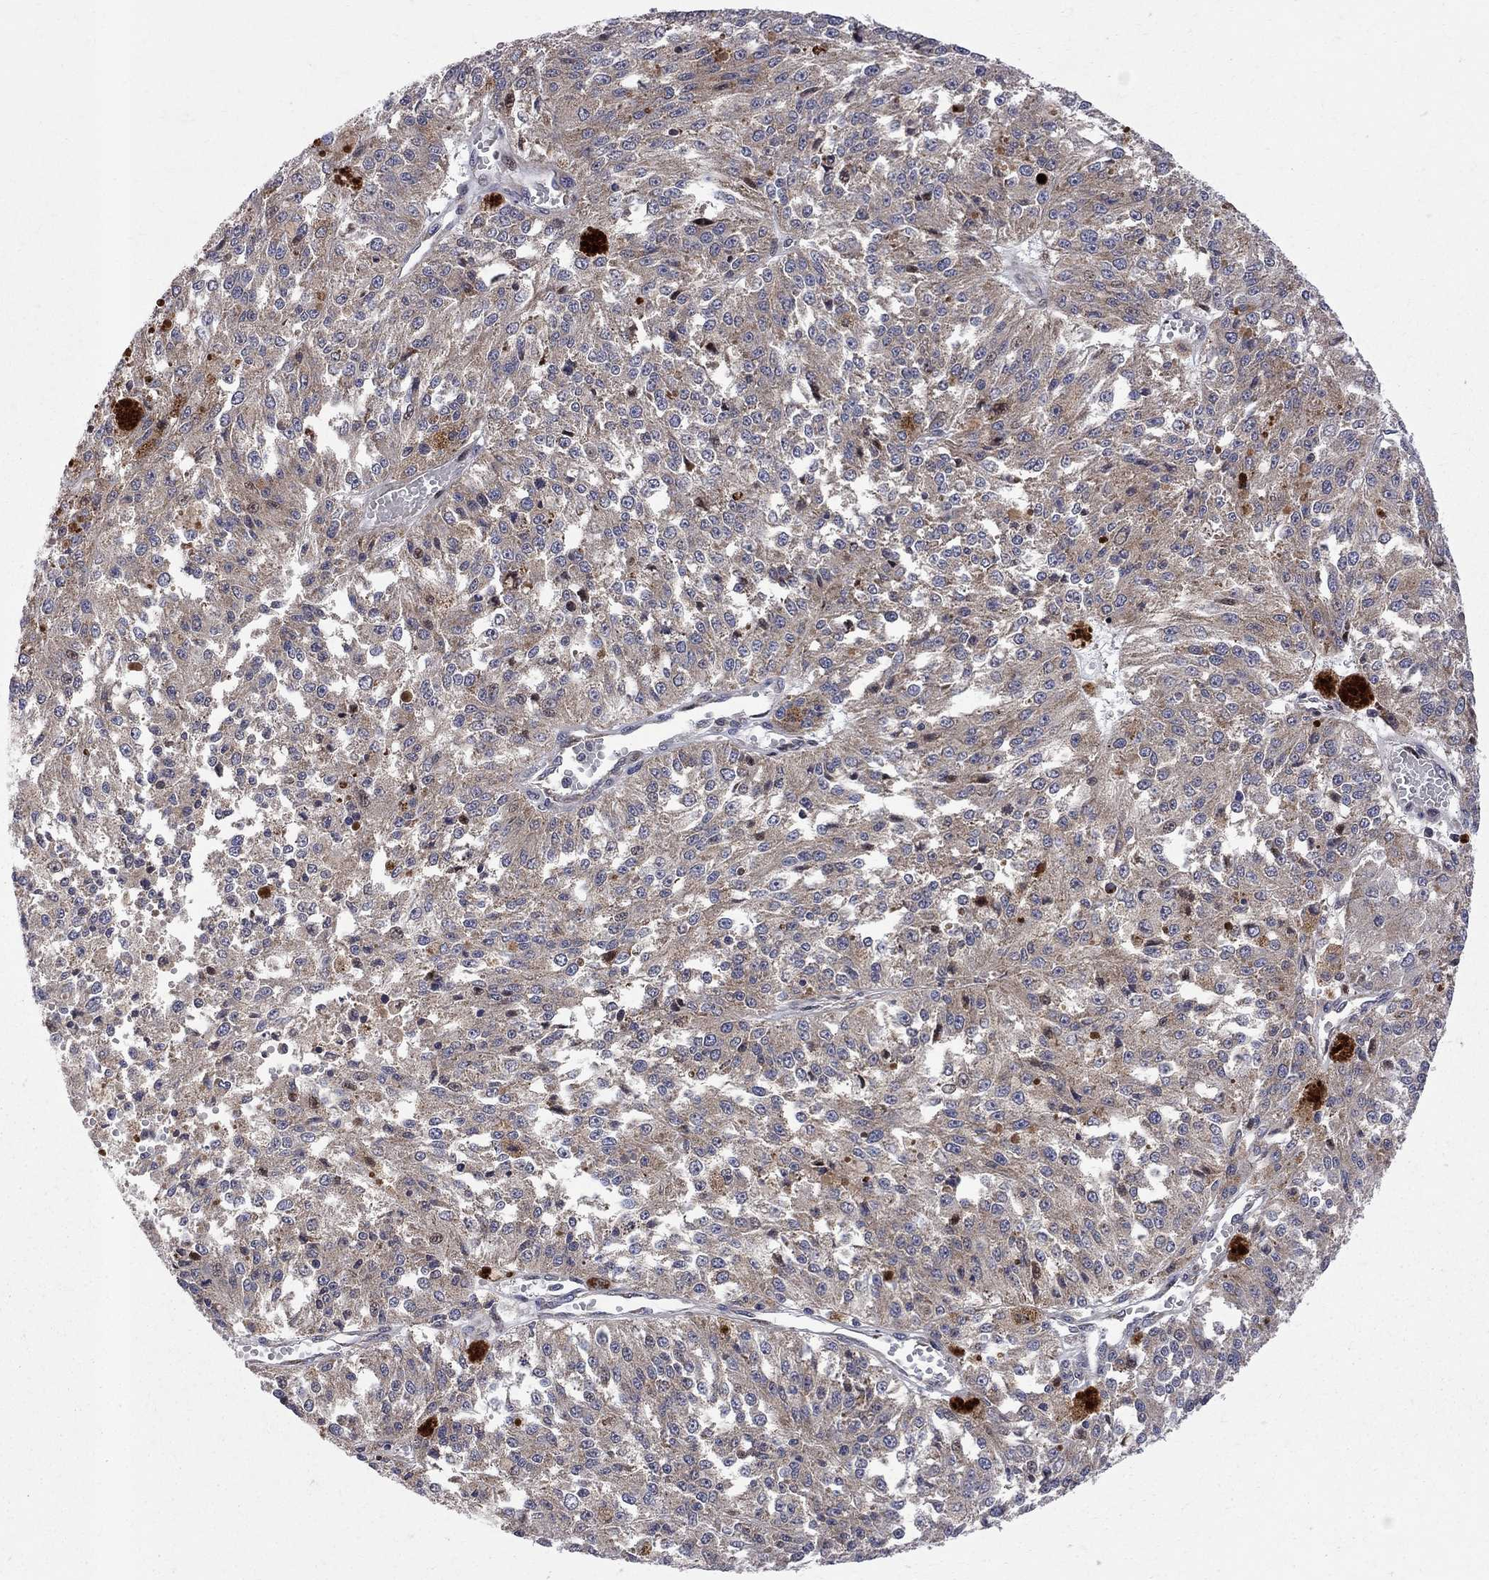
{"staining": {"intensity": "weak", "quantity": ">75%", "location": "cytoplasmic/membranous"}, "tissue": "melanoma", "cell_type": "Tumor cells", "image_type": "cancer", "snomed": [{"axis": "morphology", "description": "Malignant melanoma, Metastatic site"}, {"axis": "topography", "description": "Lymph node"}], "caption": "A photomicrograph showing weak cytoplasmic/membranous expression in about >75% of tumor cells in malignant melanoma (metastatic site), as visualized by brown immunohistochemical staining.", "gene": "CNOT11", "patient": {"sex": "female", "age": 64}}